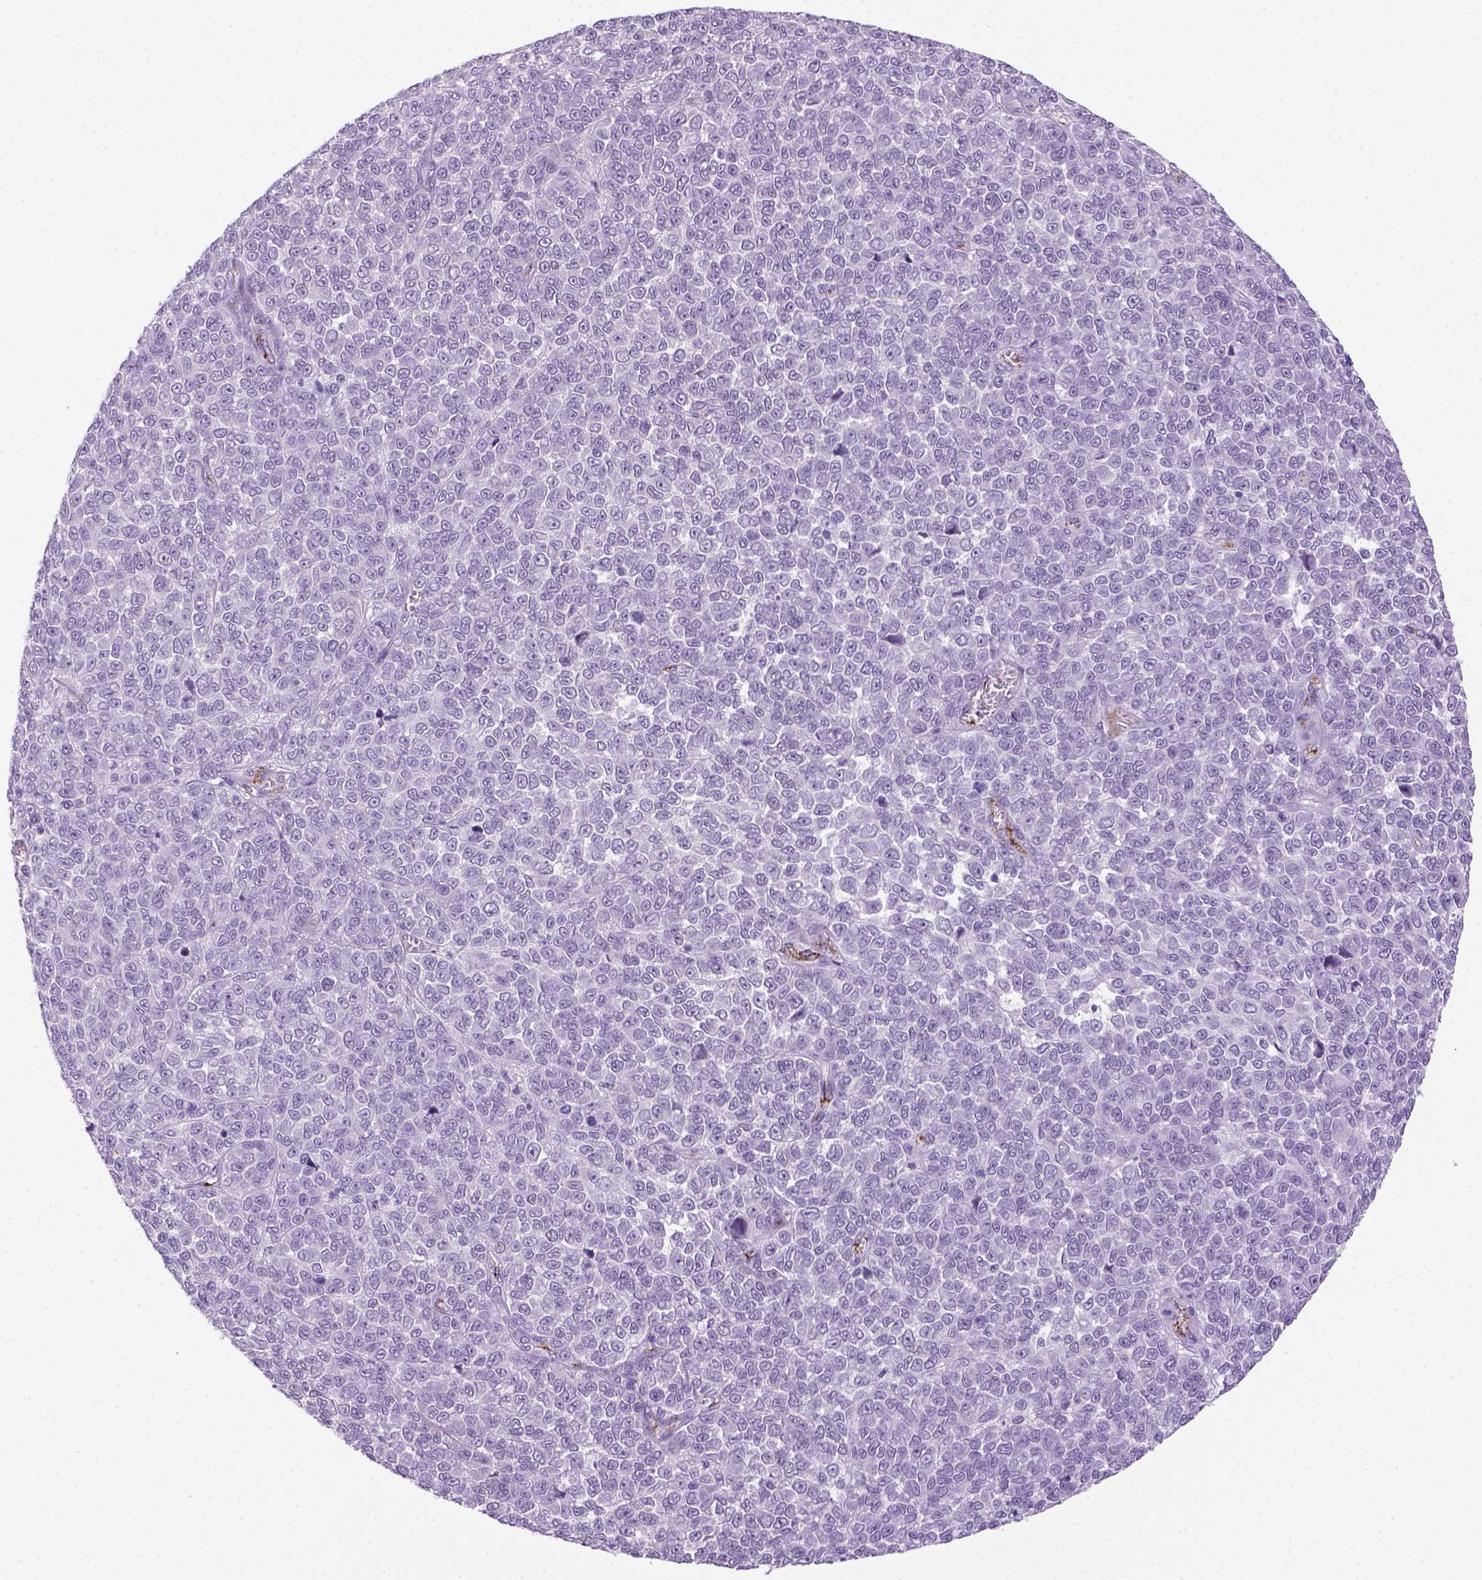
{"staining": {"intensity": "negative", "quantity": "none", "location": "none"}, "tissue": "melanoma", "cell_type": "Tumor cells", "image_type": "cancer", "snomed": [{"axis": "morphology", "description": "Malignant melanoma, NOS"}, {"axis": "topography", "description": "Skin"}], "caption": "An immunohistochemistry (IHC) histopathology image of melanoma is shown. There is no staining in tumor cells of melanoma.", "gene": "VWF", "patient": {"sex": "female", "age": 95}}